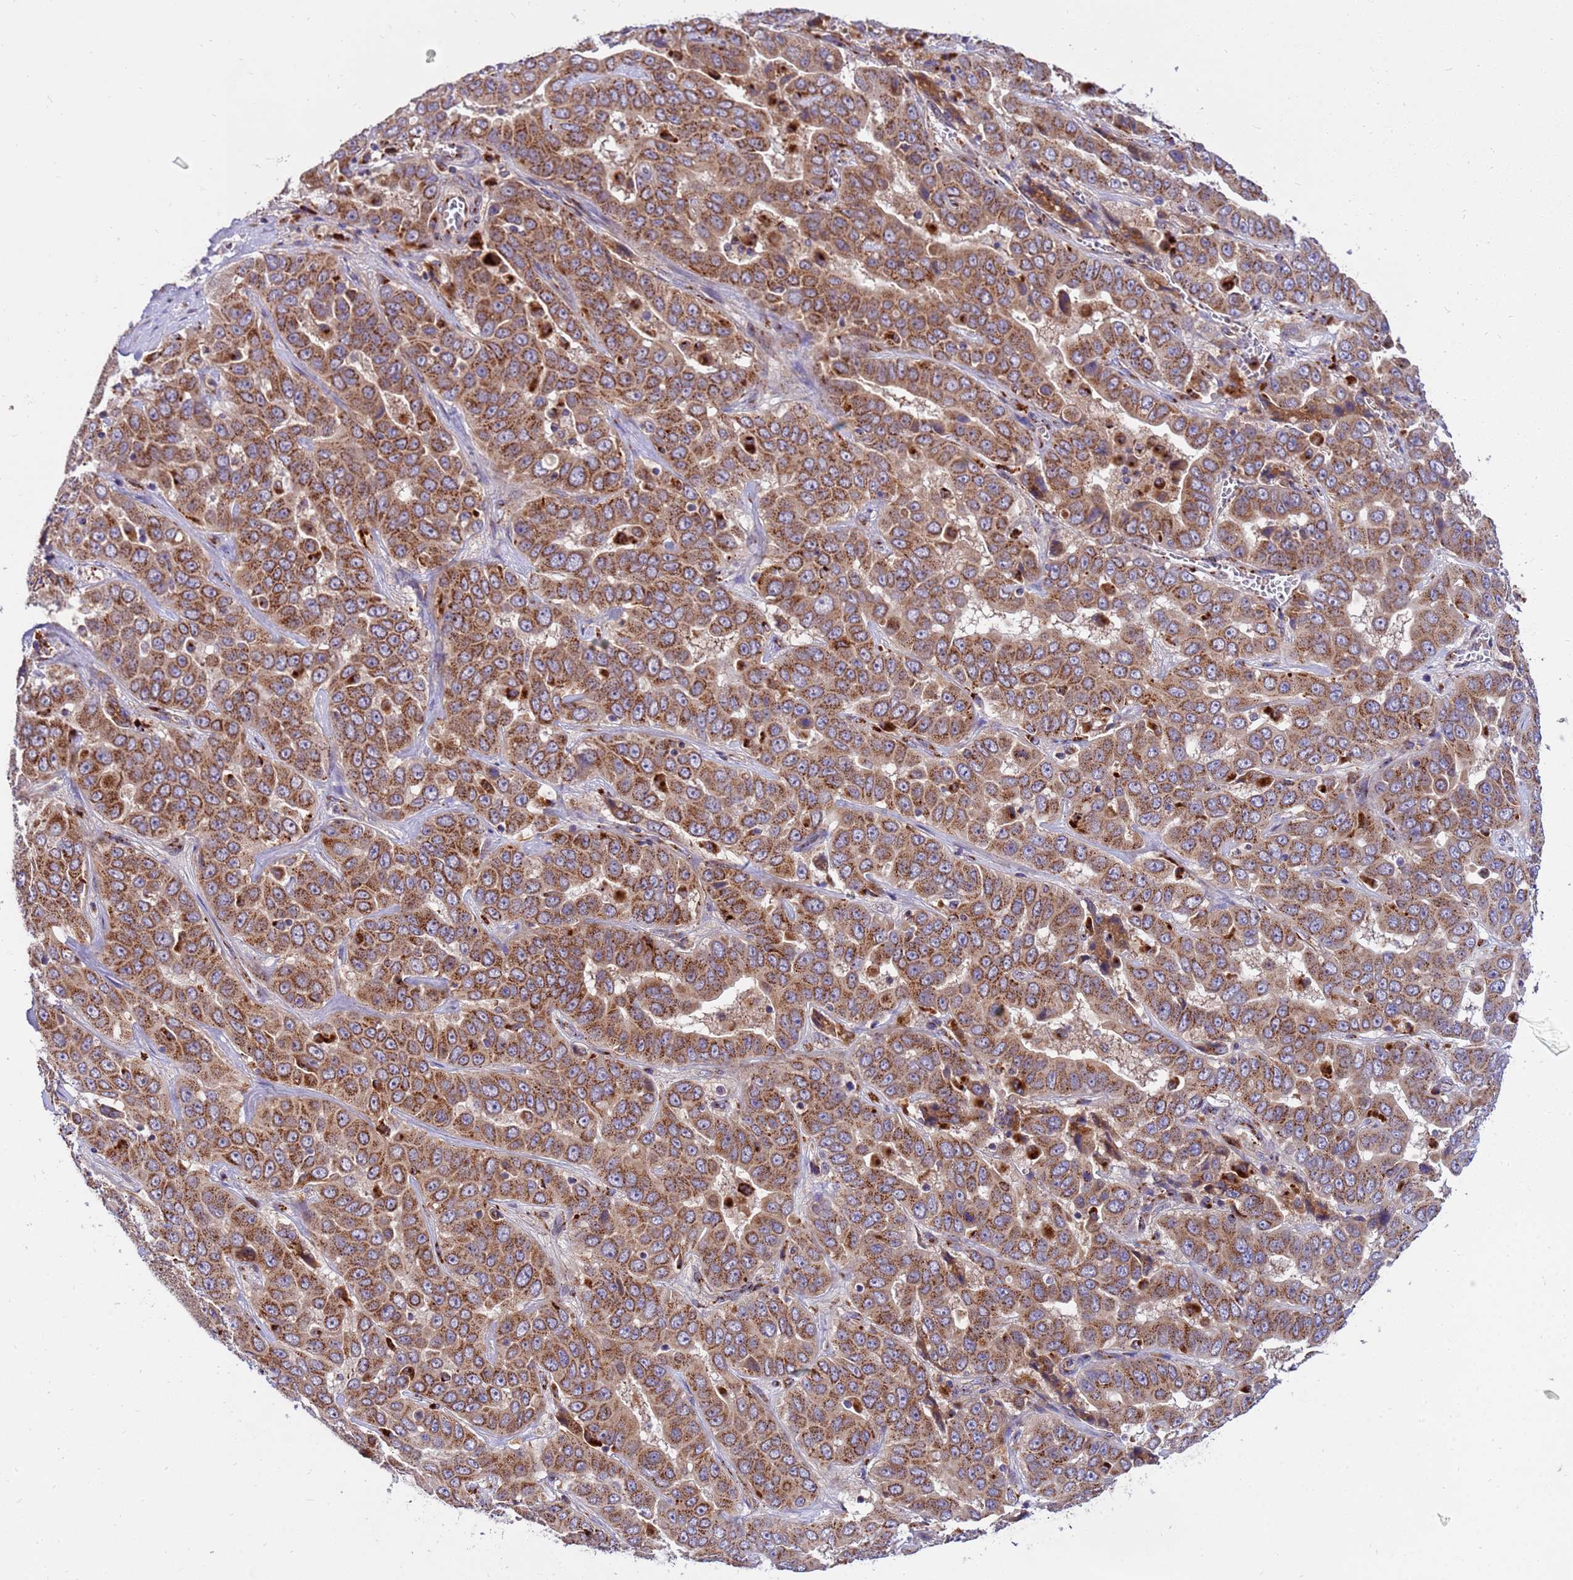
{"staining": {"intensity": "moderate", "quantity": ">75%", "location": "cytoplasmic/membranous"}, "tissue": "liver cancer", "cell_type": "Tumor cells", "image_type": "cancer", "snomed": [{"axis": "morphology", "description": "Cholangiocarcinoma"}, {"axis": "topography", "description": "Liver"}], "caption": "This is an image of immunohistochemistry (IHC) staining of liver cancer (cholangiocarcinoma), which shows moderate positivity in the cytoplasmic/membranous of tumor cells.", "gene": "HPS3", "patient": {"sex": "female", "age": 52}}